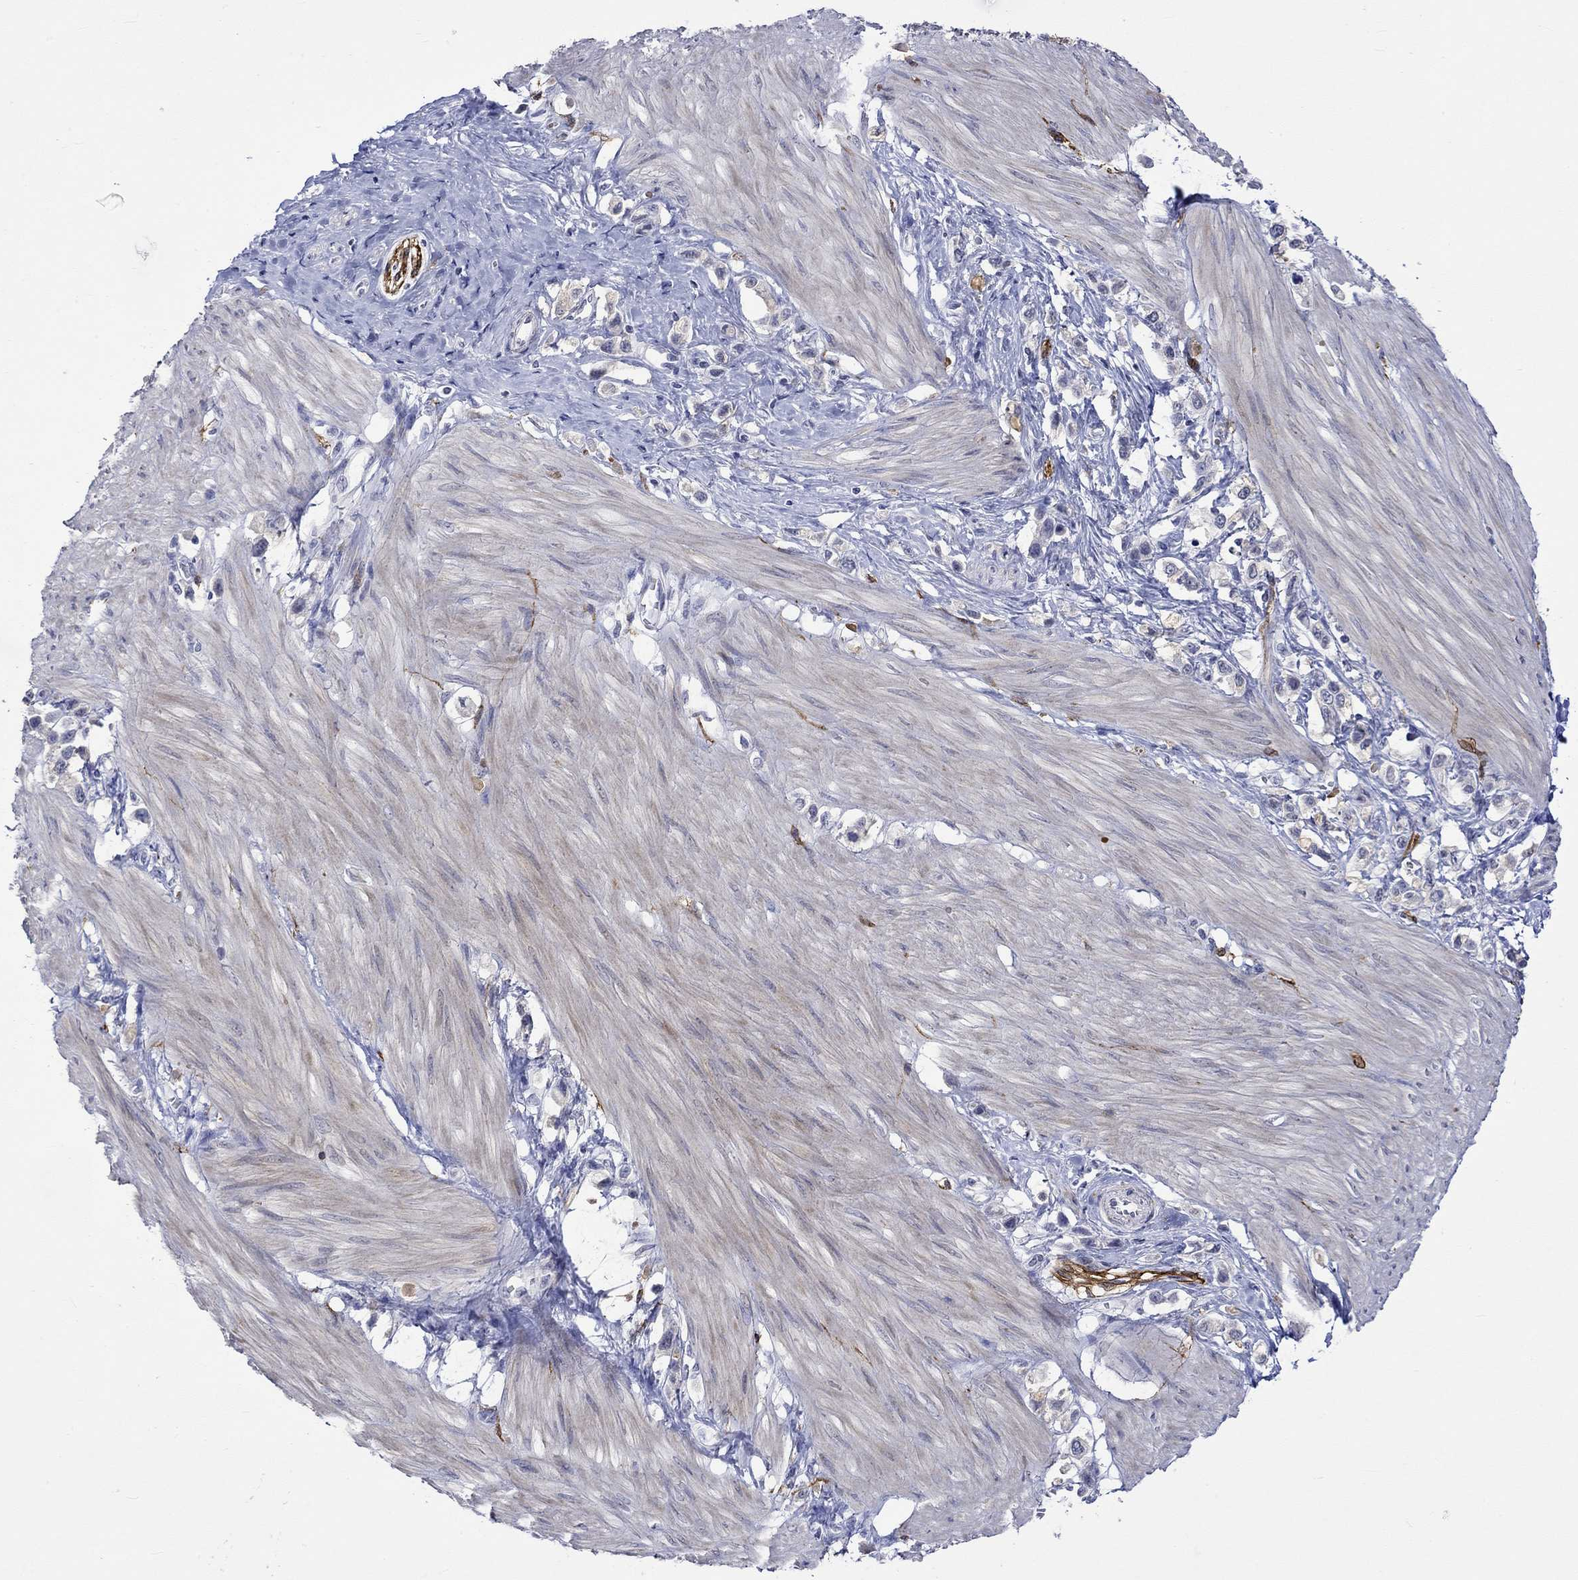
{"staining": {"intensity": "negative", "quantity": "none", "location": "none"}, "tissue": "stomach cancer", "cell_type": "Tumor cells", "image_type": "cancer", "snomed": [{"axis": "morphology", "description": "Normal tissue, NOS"}, {"axis": "morphology", "description": "Adenocarcinoma, NOS"}, {"axis": "morphology", "description": "Adenocarcinoma, High grade"}, {"axis": "topography", "description": "Stomach, upper"}, {"axis": "topography", "description": "Stomach"}], "caption": "Tumor cells are negative for brown protein staining in adenocarcinoma (stomach). The staining is performed using DAB brown chromogen with nuclei counter-stained in using hematoxylin.", "gene": "CRYAB", "patient": {"sex": "female", "age": 65}}